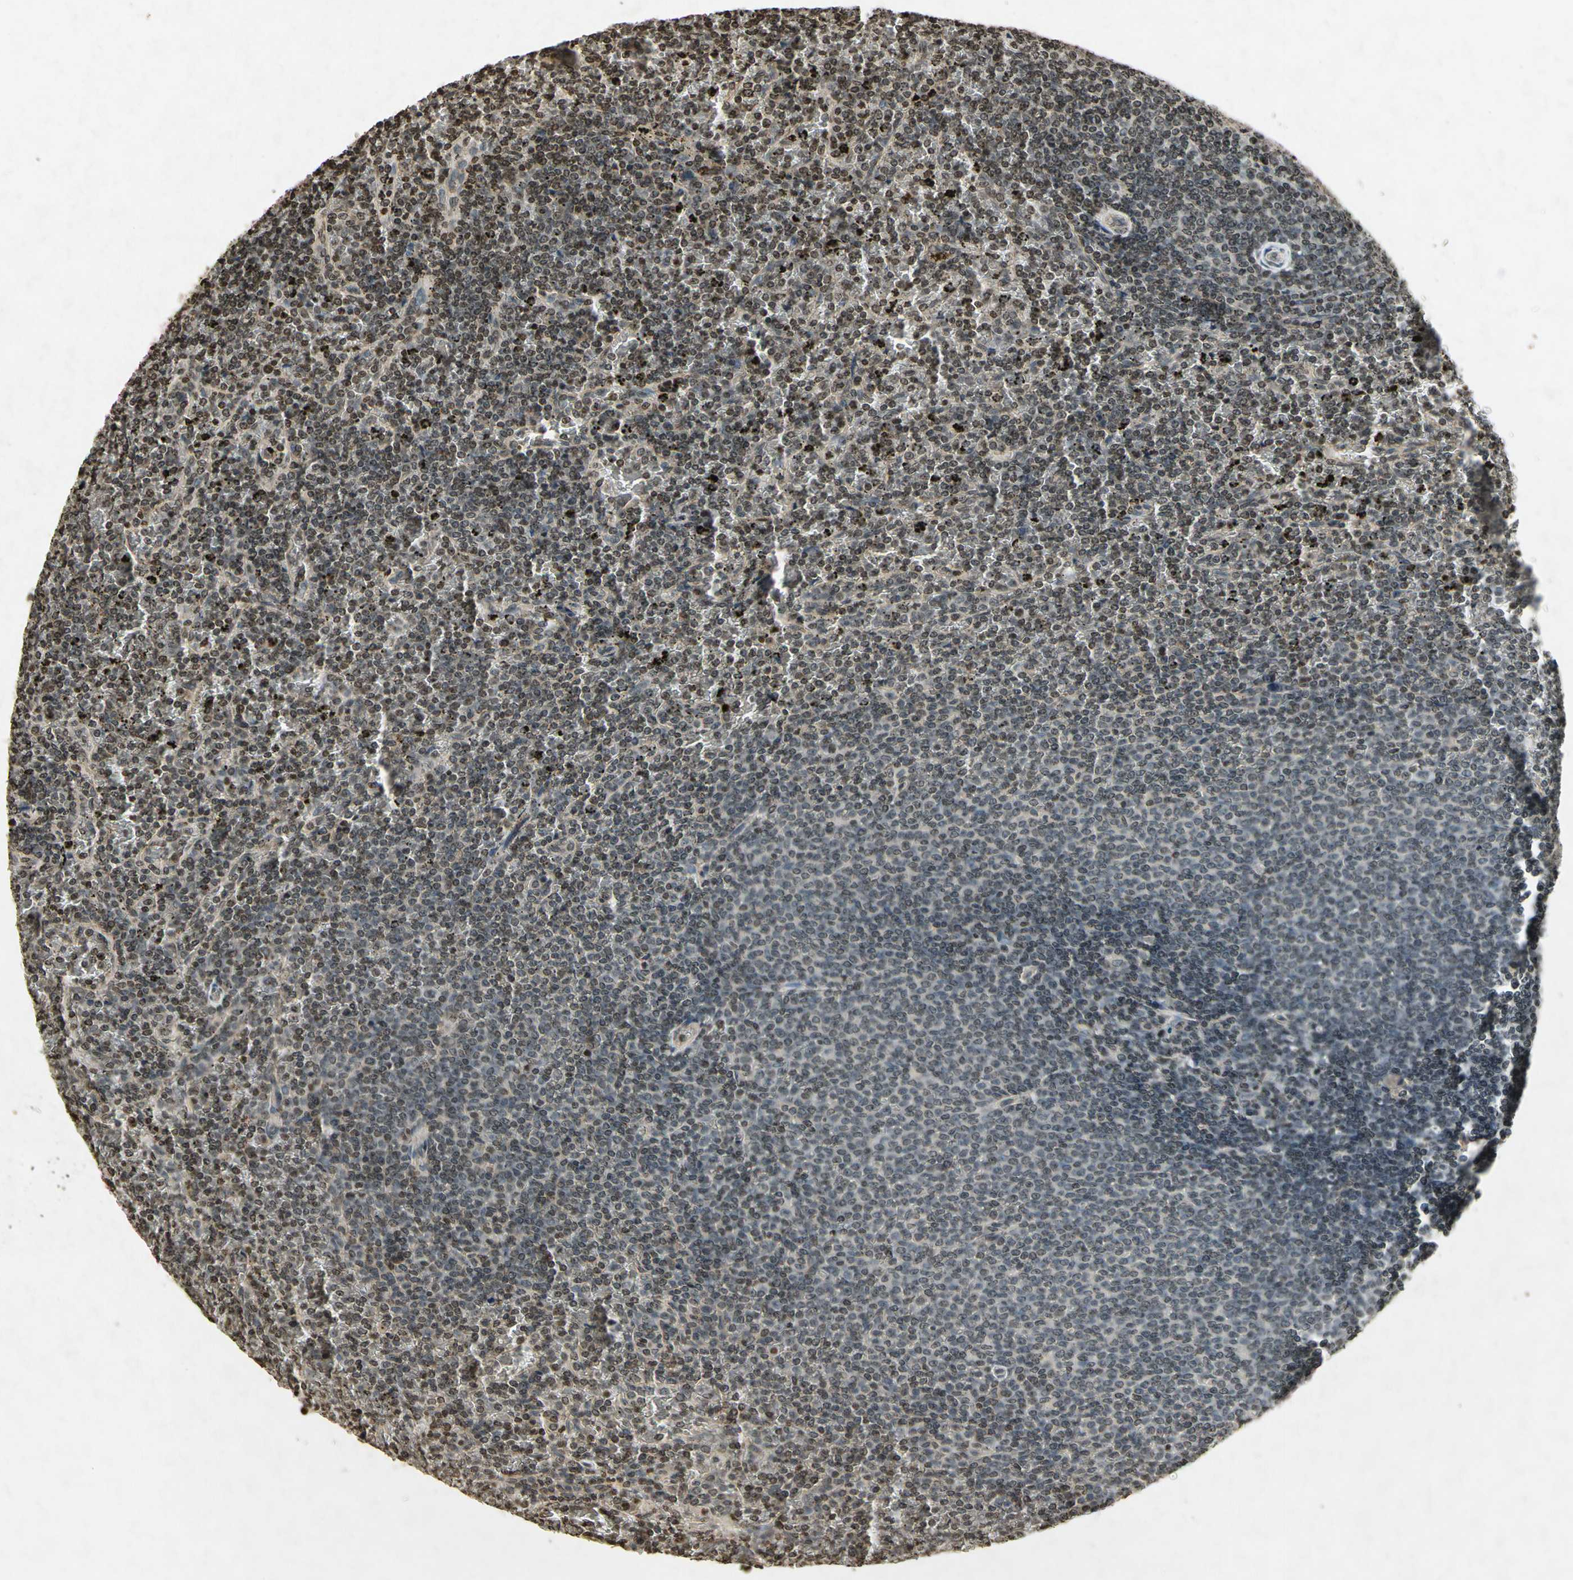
{"staining": {"intensity": "moderate", "quantity": "25%-75%", "location": "nuclear"}, "tissue": "lymphoma", "cell_type": "Tumor cells", "image_type": "cancer", "snomed": [{"axis": "morphology", "description": "Malignant lymphoma, non-Hodgkin's type, Low grade"}, {"axis": "topography", "description": "Spleen"}], "caption": "Brown immunohistochemical staining in human malignant lymphoma, non-Hodgkin's type (low-grade) reveals moderate nuclear positivity in approximately 25%-75% of tumor cells. The protein is shown in brown color, while the nuclei are stained blue.", "gene": "HOXB3", "patient": {"sex": "female", "age": 77}}